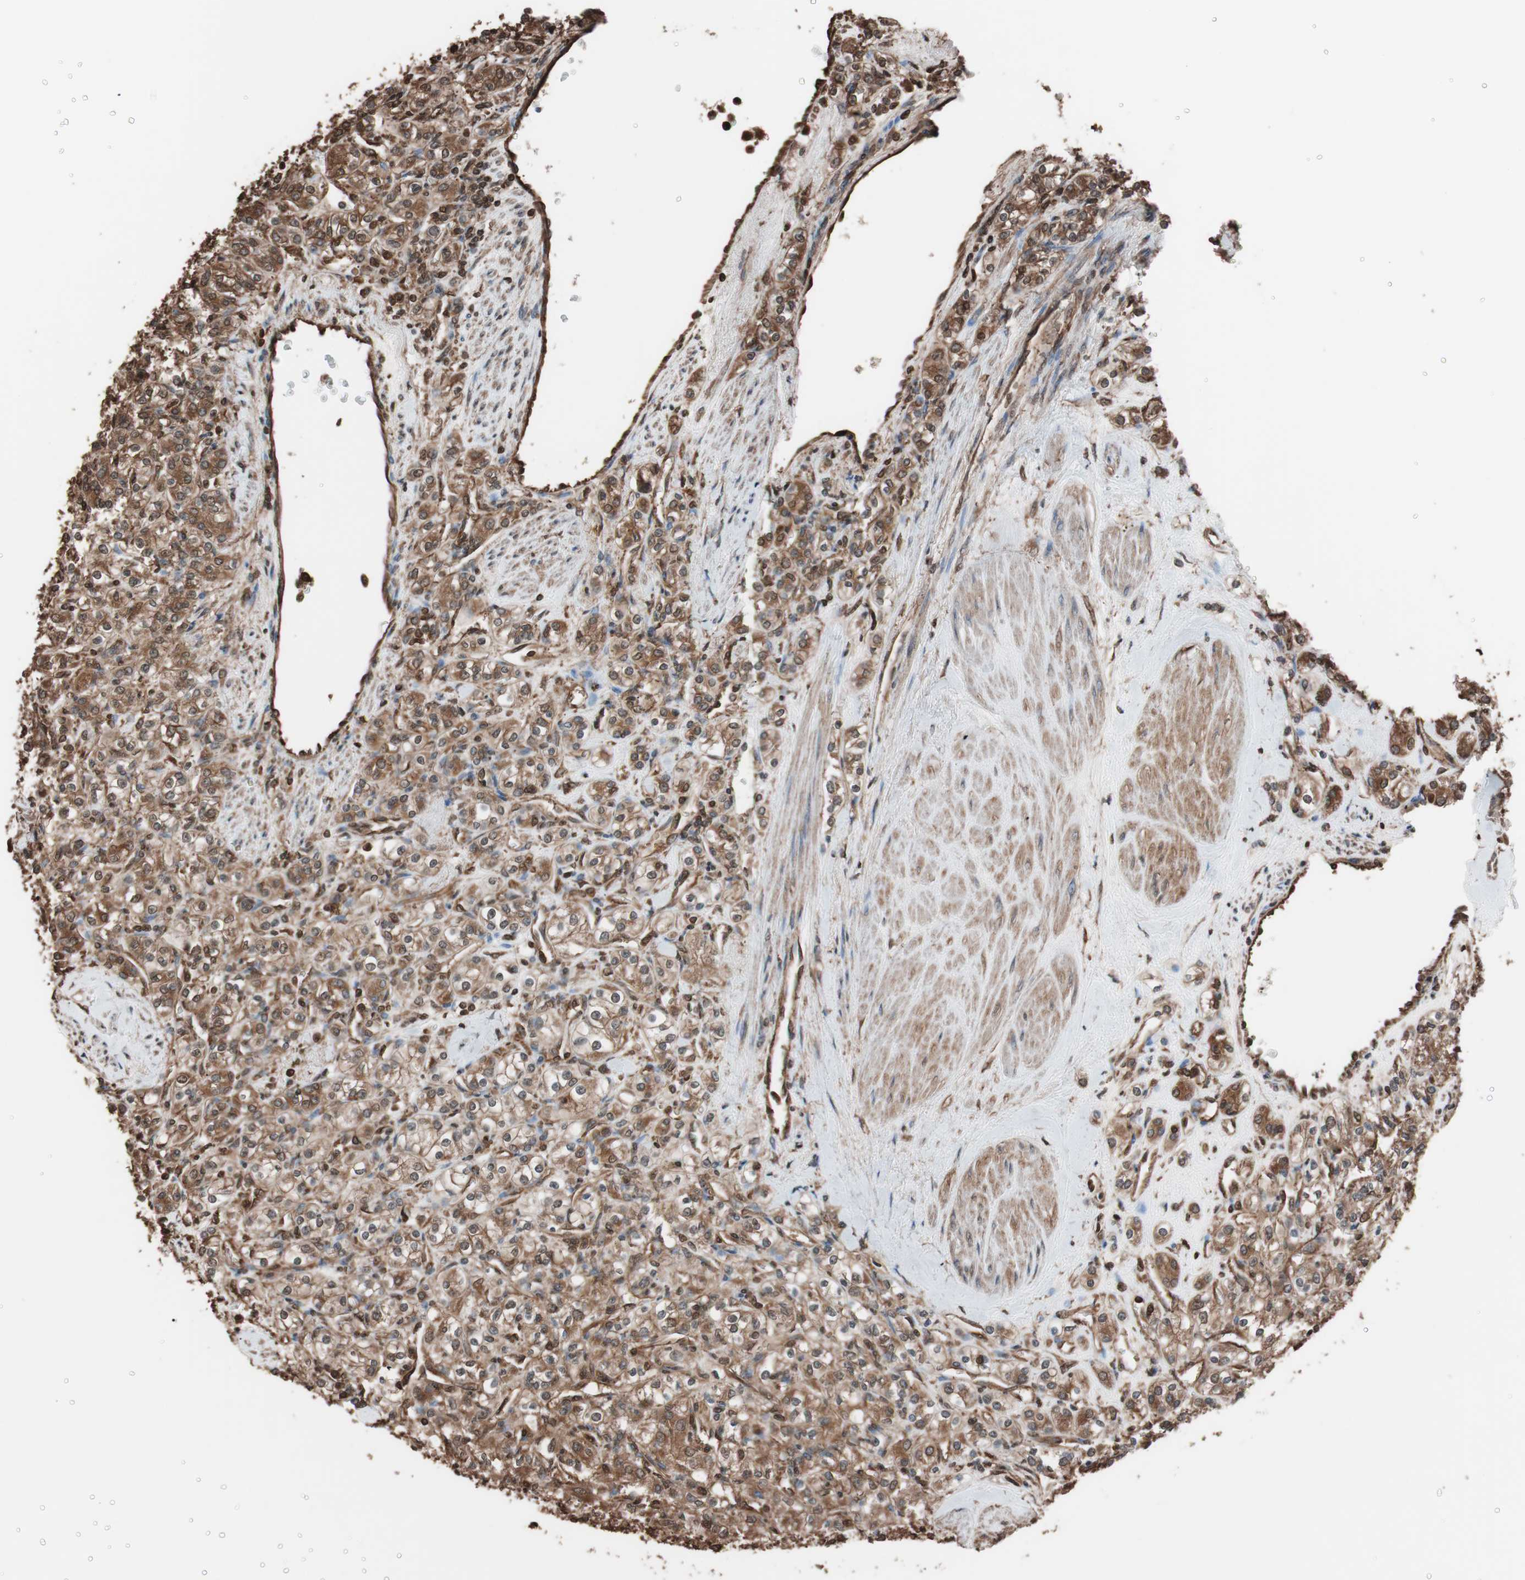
{"staining": {"intensity": "strong", "quantity": ">75%", "location": "cytoplasmic/membranous"}, "tissue": "renal cancer", "cell_type": "Tumor cells", "image_type": "cancer", "snomed": [{"axis": "morphology", "description": "Adenocarcinoma, NOS"}, {"axis": "topography", "description": "Kidney"}], "caption": "A high amount of strong cytoplasmic/membranous positivity is present in about >75% of tumor cells in renal cancer (adenocarcinoma) tissue.", "gene": "CALM2", "patient": {"sex": "male", "age": 77}}